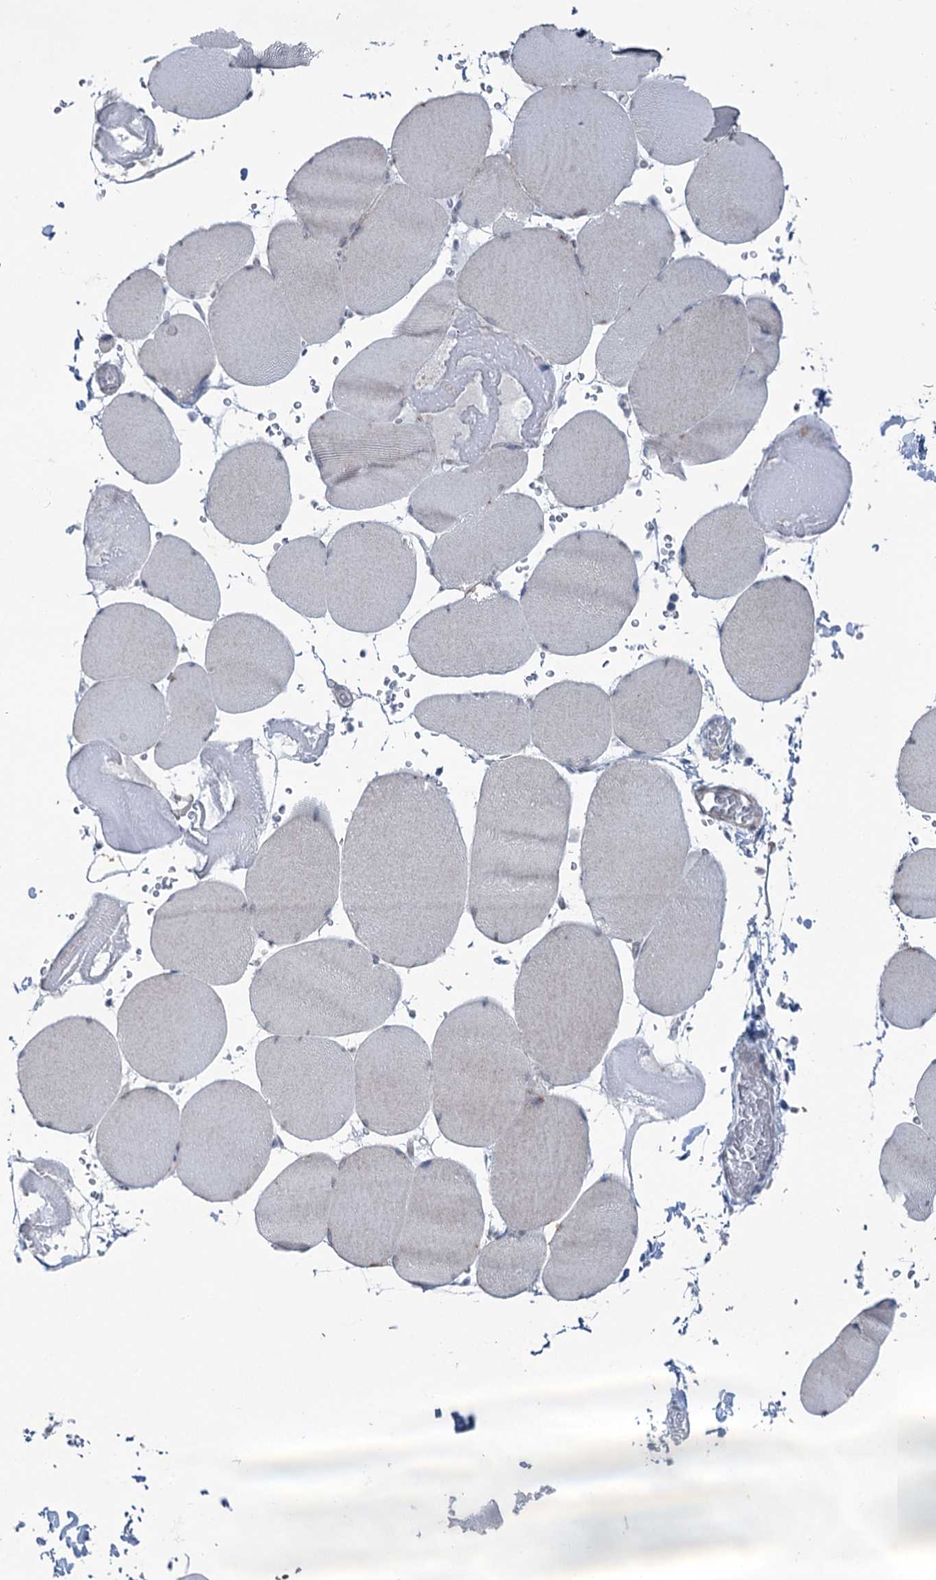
{"staining": {"intensity": "weak", "quantity": "<25%", "location": "cytoplasmic/membranous"}, "tissue": "skeletal muscle", "cell_type": "Myocytes", "image_type": "normal", "snomed": [{"axis": "morphology", "description": "Normal tissue, NOS"}, {"axis": "topography", "description": "Skeletal muscle"}, {"axis": "topography", "description": "Head-Neck"}], "caption": "The micrograph demonstrates no staining of myocytes in normal skeletal muscle. (Brightfield microscopy of DAB (3,3'-diaminobenzidine) IHC at high magnification).", "gene": "FAM120B", "patient": {"sex": "male", "age": 66}}